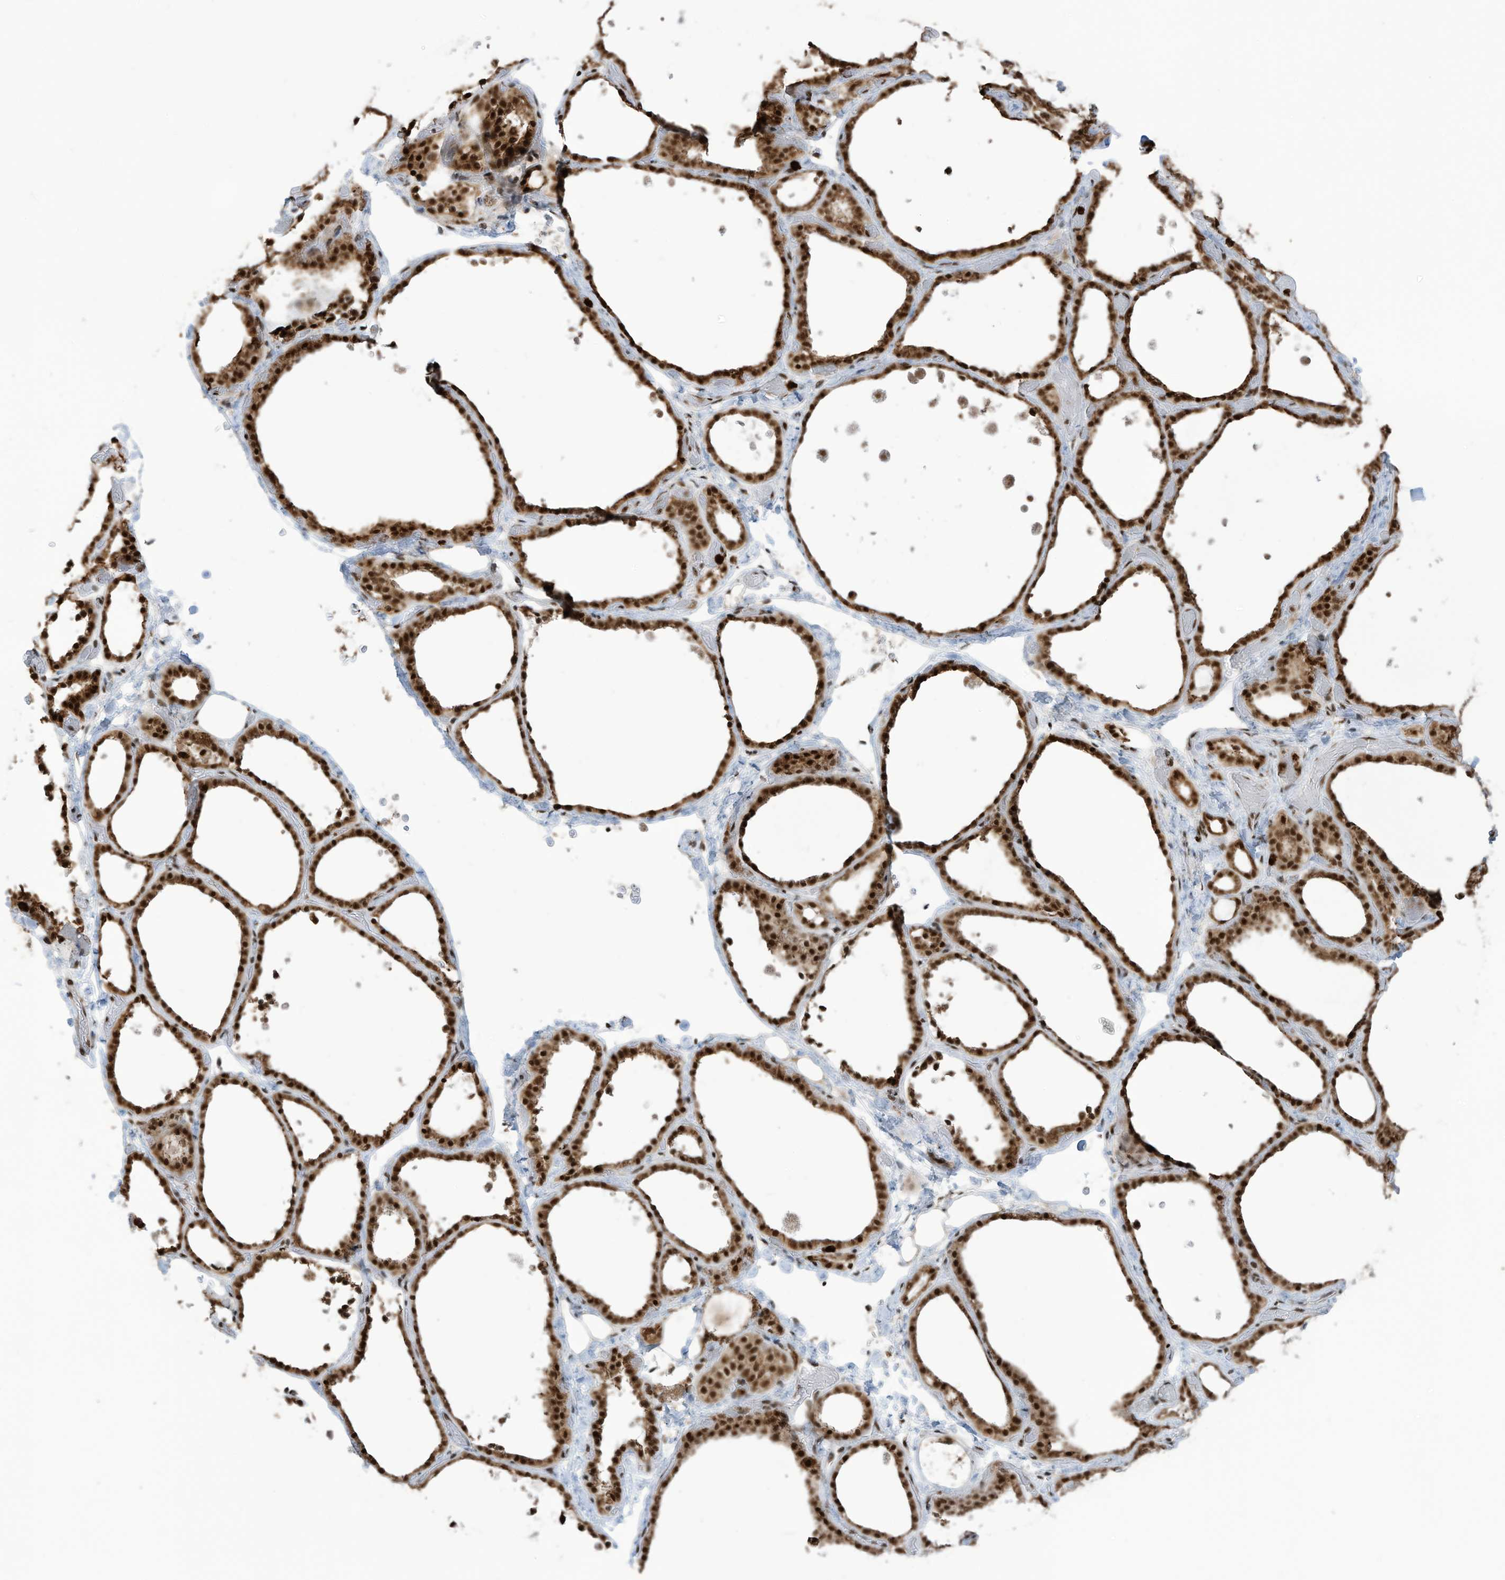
{"staining": {"intensity": "strong", "quantity": ">75%", "location": "cytoplasmic/membranous,nuclear"}, "tissue": "thyroid gland", "cell_type": "Glandular cells", "image_type": "normal", "snomed": [{"axis": "morphology", "description": "Normal tissue, NOS"}, {"axis": "topography", "description": "Thyroid gland"}], "caption": "Protein expression analysis of unremarkable human thyroid gland reveals strong cytoplasmic/membranous,nuclear positivity in approximately >75% of glandular cells.", "gene": "LBH", "patient": {"sex": "female", "age": 44}}